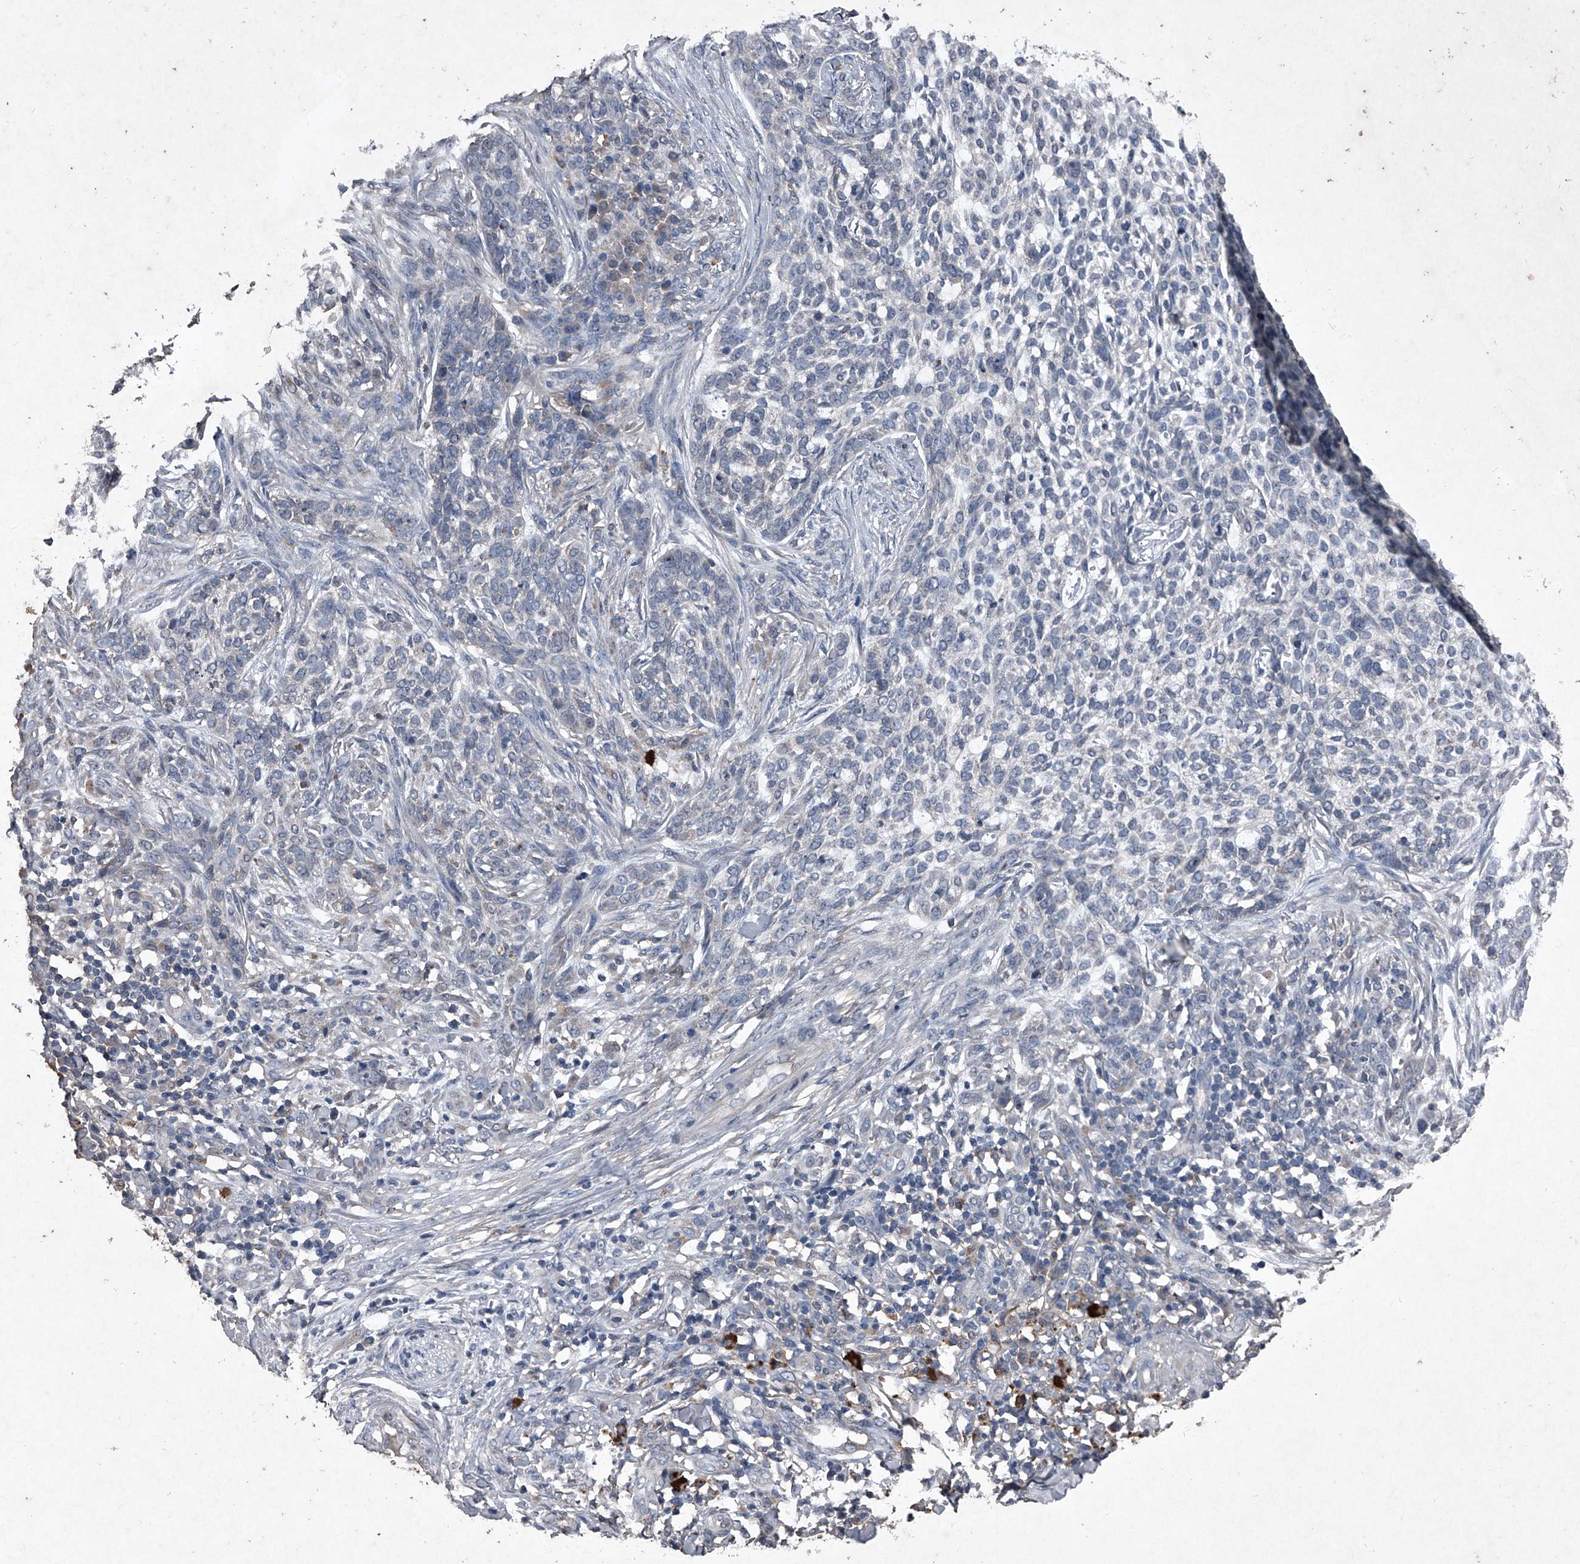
{"staining": {"intensity": "negative", "quantity": "none", "location": "none"}, "tissue": "skin cancer", "cell_type": "Tumor cells", "image_type": "cancer", "snomed": [{"axis": "morphology", "description": "Basal cell carcinoma"}, {"axis": "topography", "description": "Skin"}], "caption": "This histopathology image is of skin basal cell carcinoma stained with immunohistochemistry to label a protein in brown with the nuclei are counter-stained blue. There is no expression in tumor cells.", "gene": "MAPKAP1", "patient": {"sex": "female", "age": 64}}